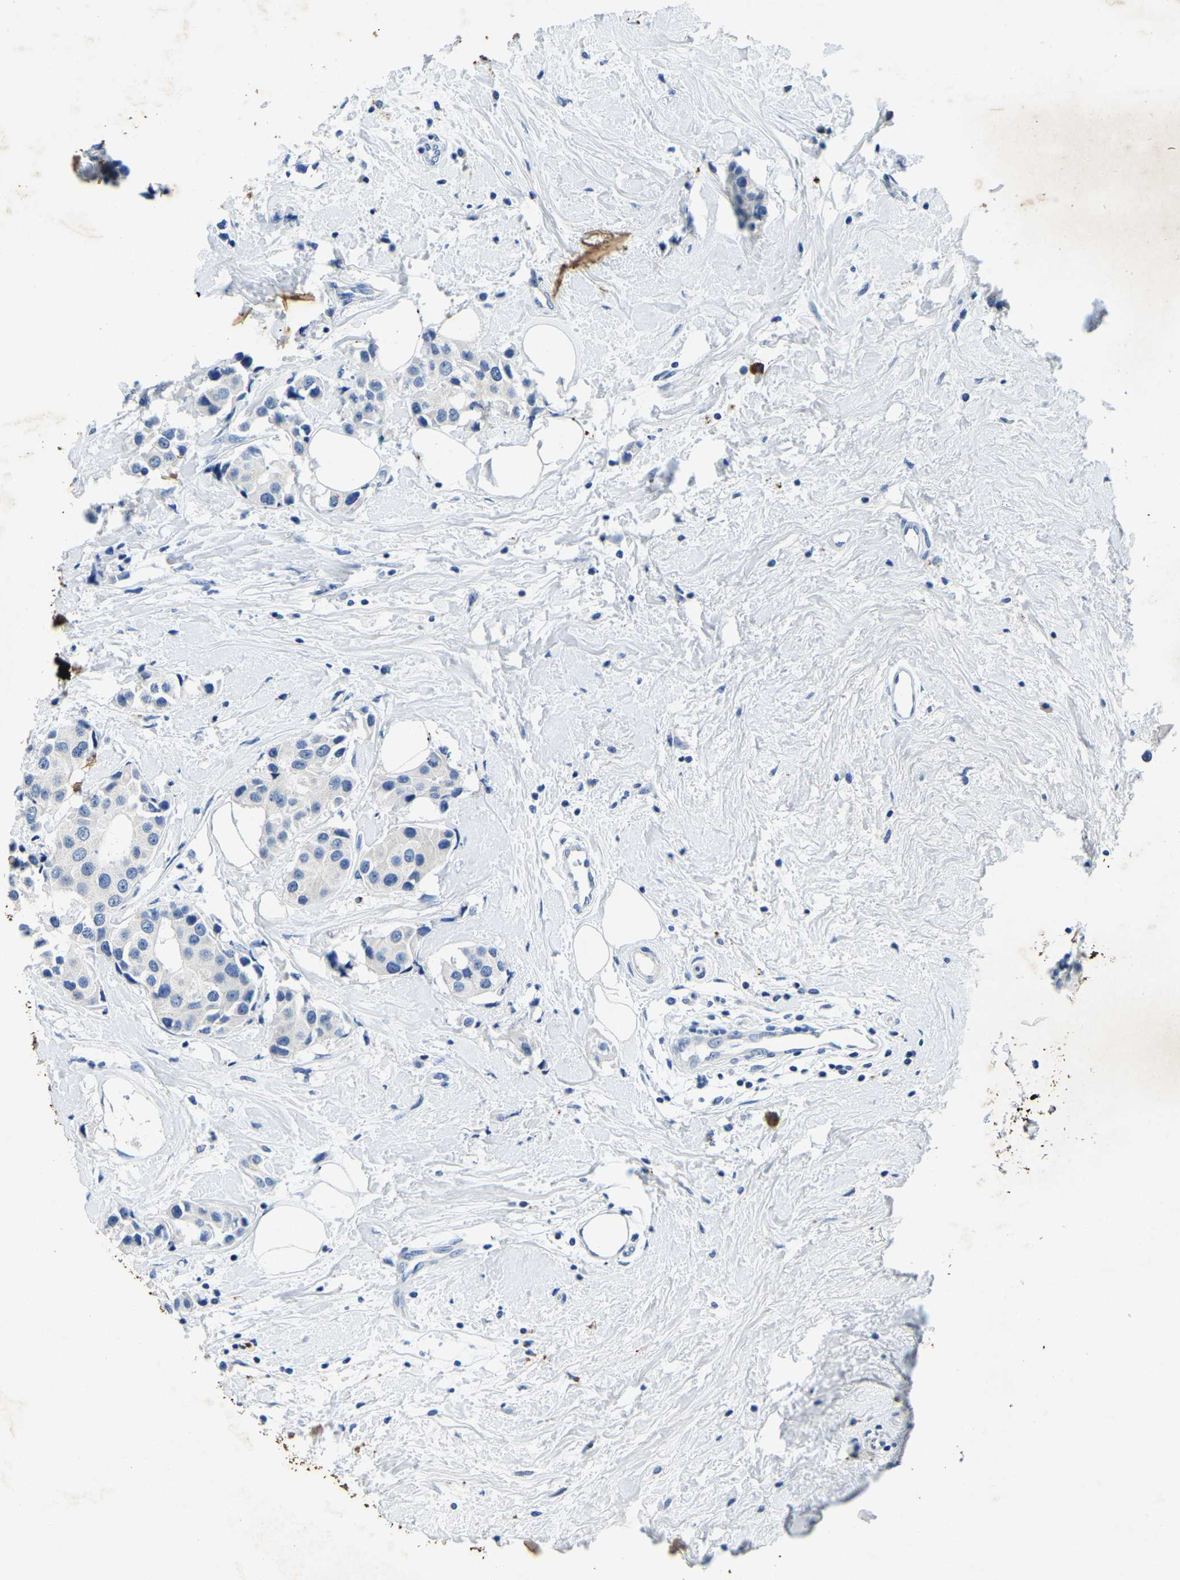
{"staining": {"intensity": "negative", "quantity": "none", "location": "none"}, "tissue": "breast cancer", "cell_type": "Tumor cells", "image_type": "cancer", "snomed": [{"axis": "morphology", "description": "Normal tissue, NOS"}, {"axis": "morphology", "description": "Duct carcinoma"}, {"axis": "topography", "description": "Breast"}], "caption": "Immunohistochemical staining of breast cancer (infiltrating ductal carcinoma) exhibits no significant expression in tumor cells. Brightfield microscopy of immunohistochemistry stained with DAB (3,3'-diaminobenzidine) (brown) and hematoxylin (blue), captured at high magnification.", "gene": "UBN2", "patient": {"sex": "female", "age": 39}}